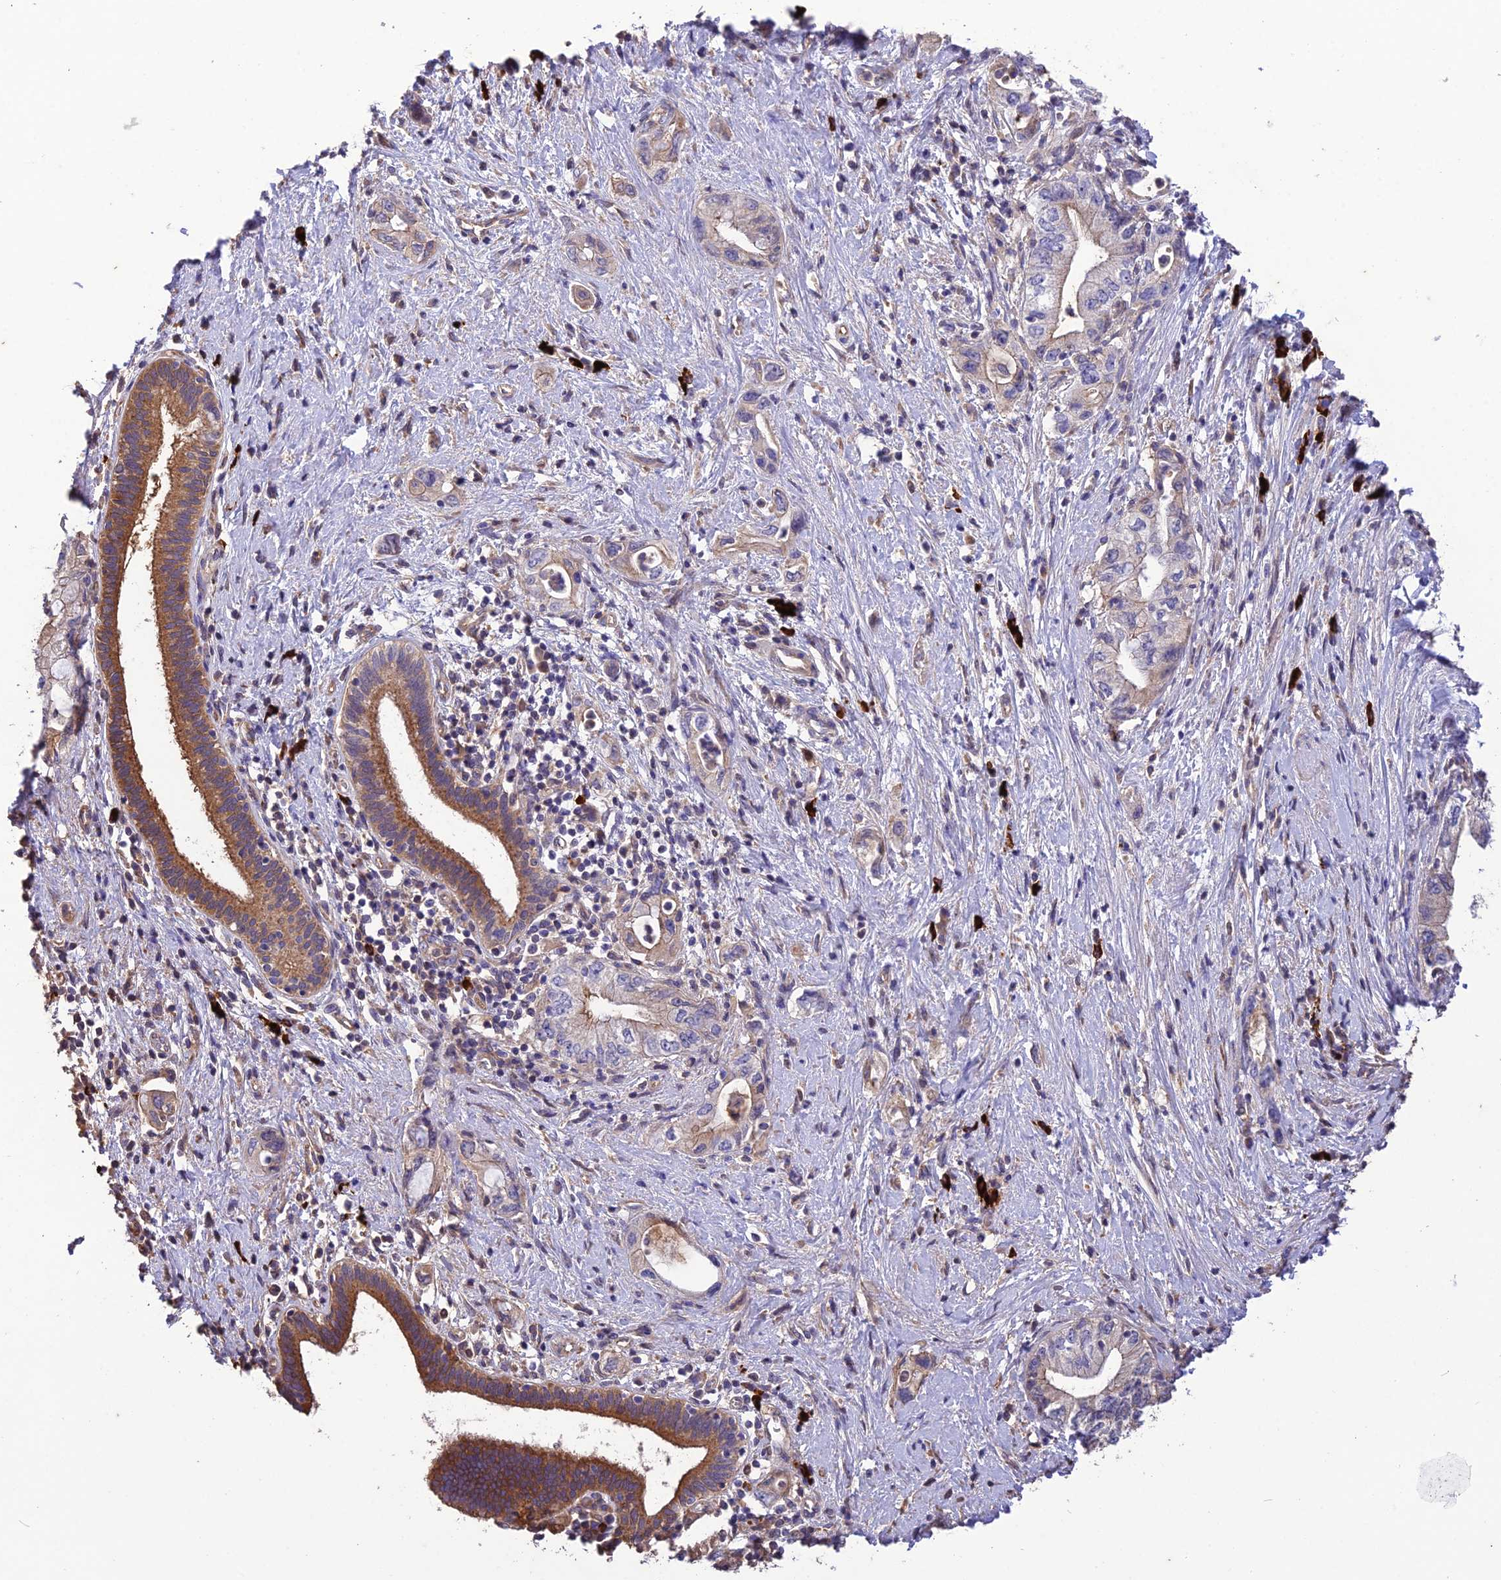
{"staining": {"intensity": "weak", "quantity": "25%-75%", "location": "cytoplasmic/membranous"}, "tissue": "pancreatic cancer", "cell_type": "Tumor cells", "image_type": "cancer", "snomed": [{"axis": "morphology", "description": "Adenocarcinoma, NOS"}, {"axis": "topography", "description": "Pancreas"}], "caption": "IHC photomicrograph of neoplastic tissue: pancreatic cancer (adenocarcinoma) stained using IHC exhibits low levels of weak protein expression localized specifically in the cytoplasmic/membranous of tumor cells, appearing as a cytoplasmic/membranous brown color.", "gene": "MIOS", "patient": {"sex": "female", "age": 73}}